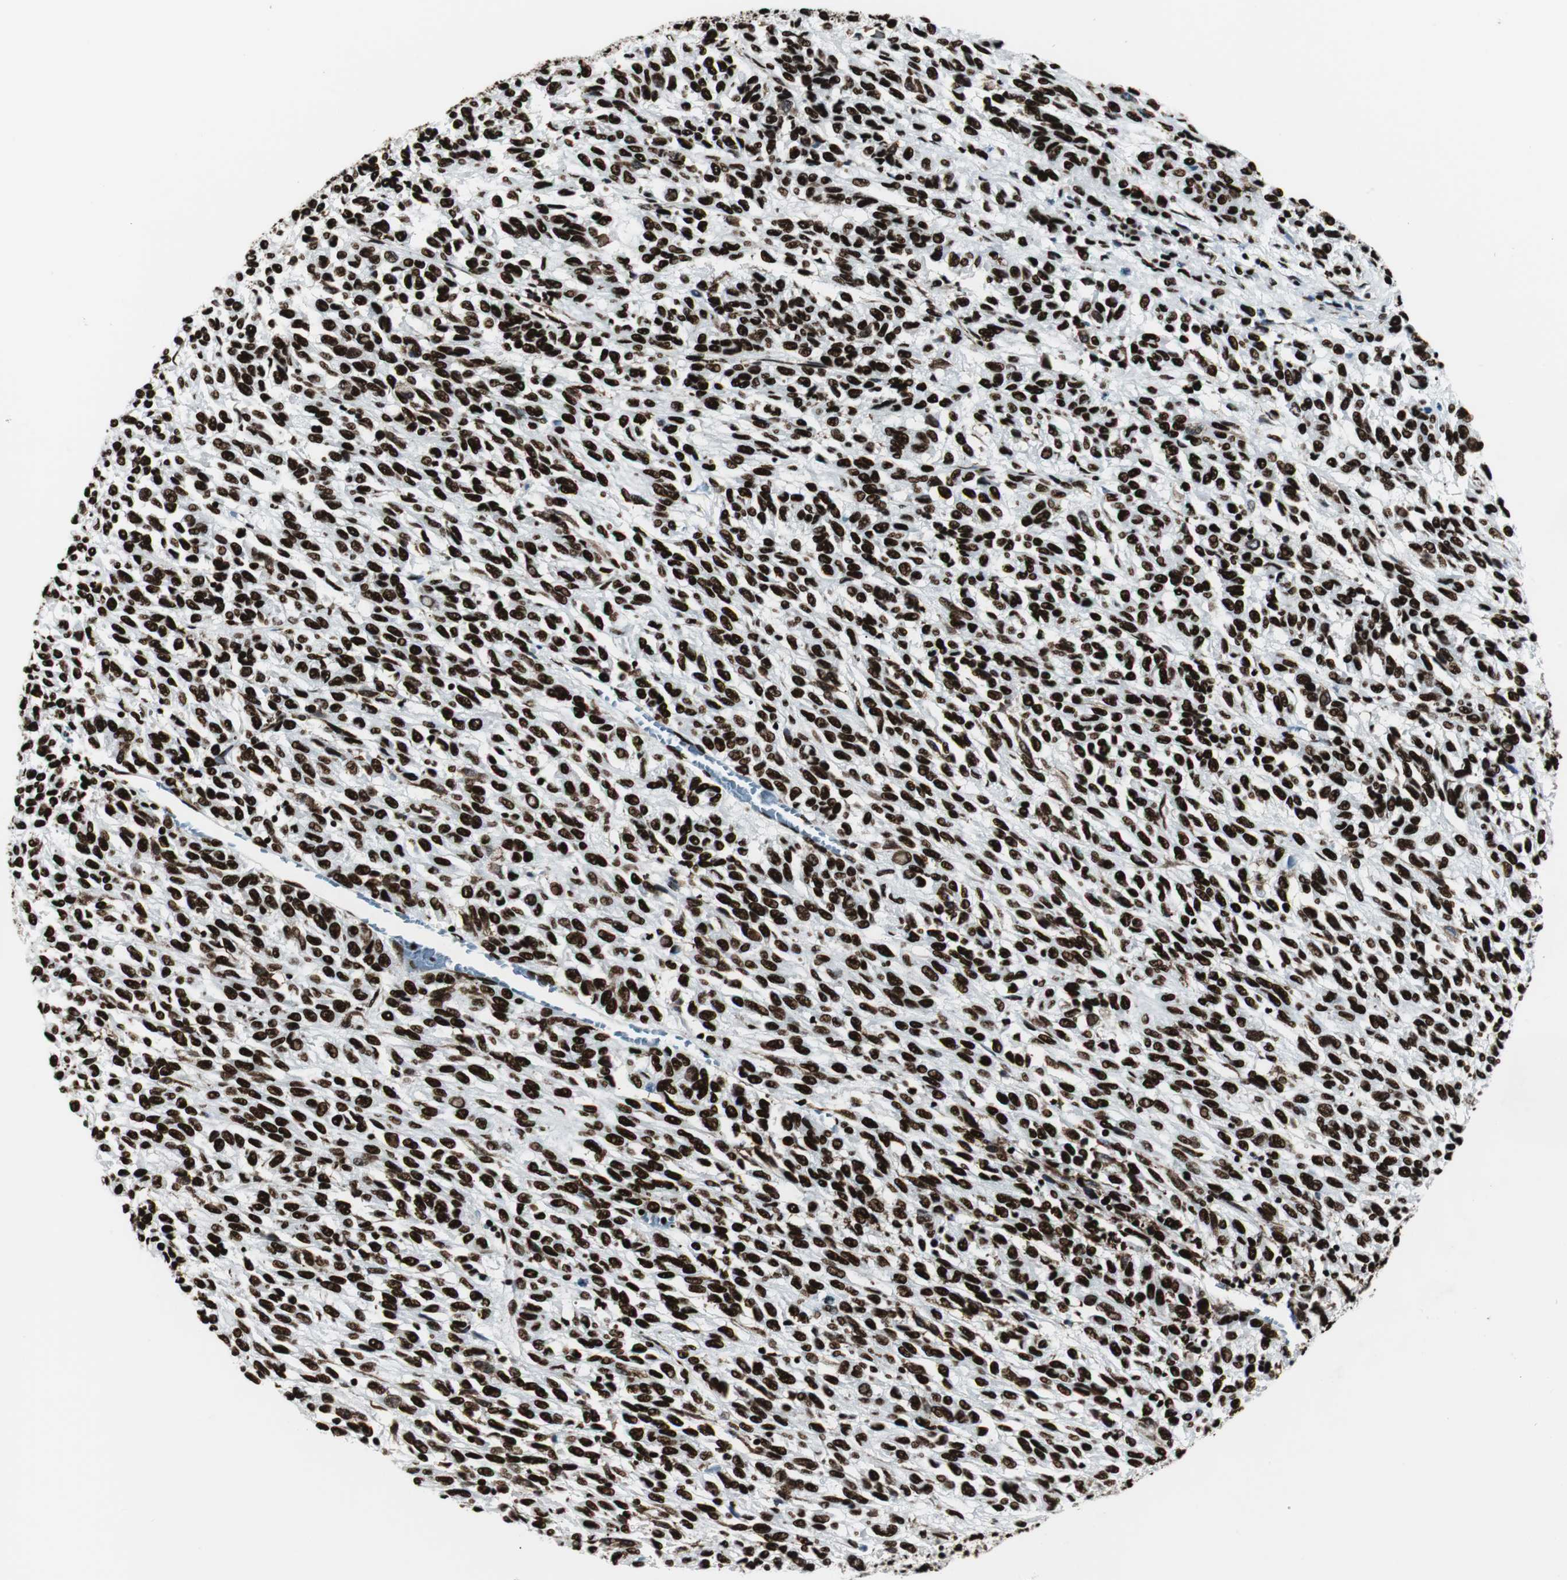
{"staining": {"intensity": "strong", "quantity": ">75%", "location": "nuclear"}, "tissue": "melanoma", "cell_type": "Tumor cells", "image_type": "cancer", "snomed": [{"axis": "morphology", "description": "Malignant melanoma, Metastatic site"}, {"axis": "topography", "description": "Lung"}], "caption": "Tumor cells exhibit high levels of strong nuclear expression in about >75% of cells in malignant melanoma (metastatic site).", "gene": "NCL", "patient": {"sex": "male", "age": 64}}